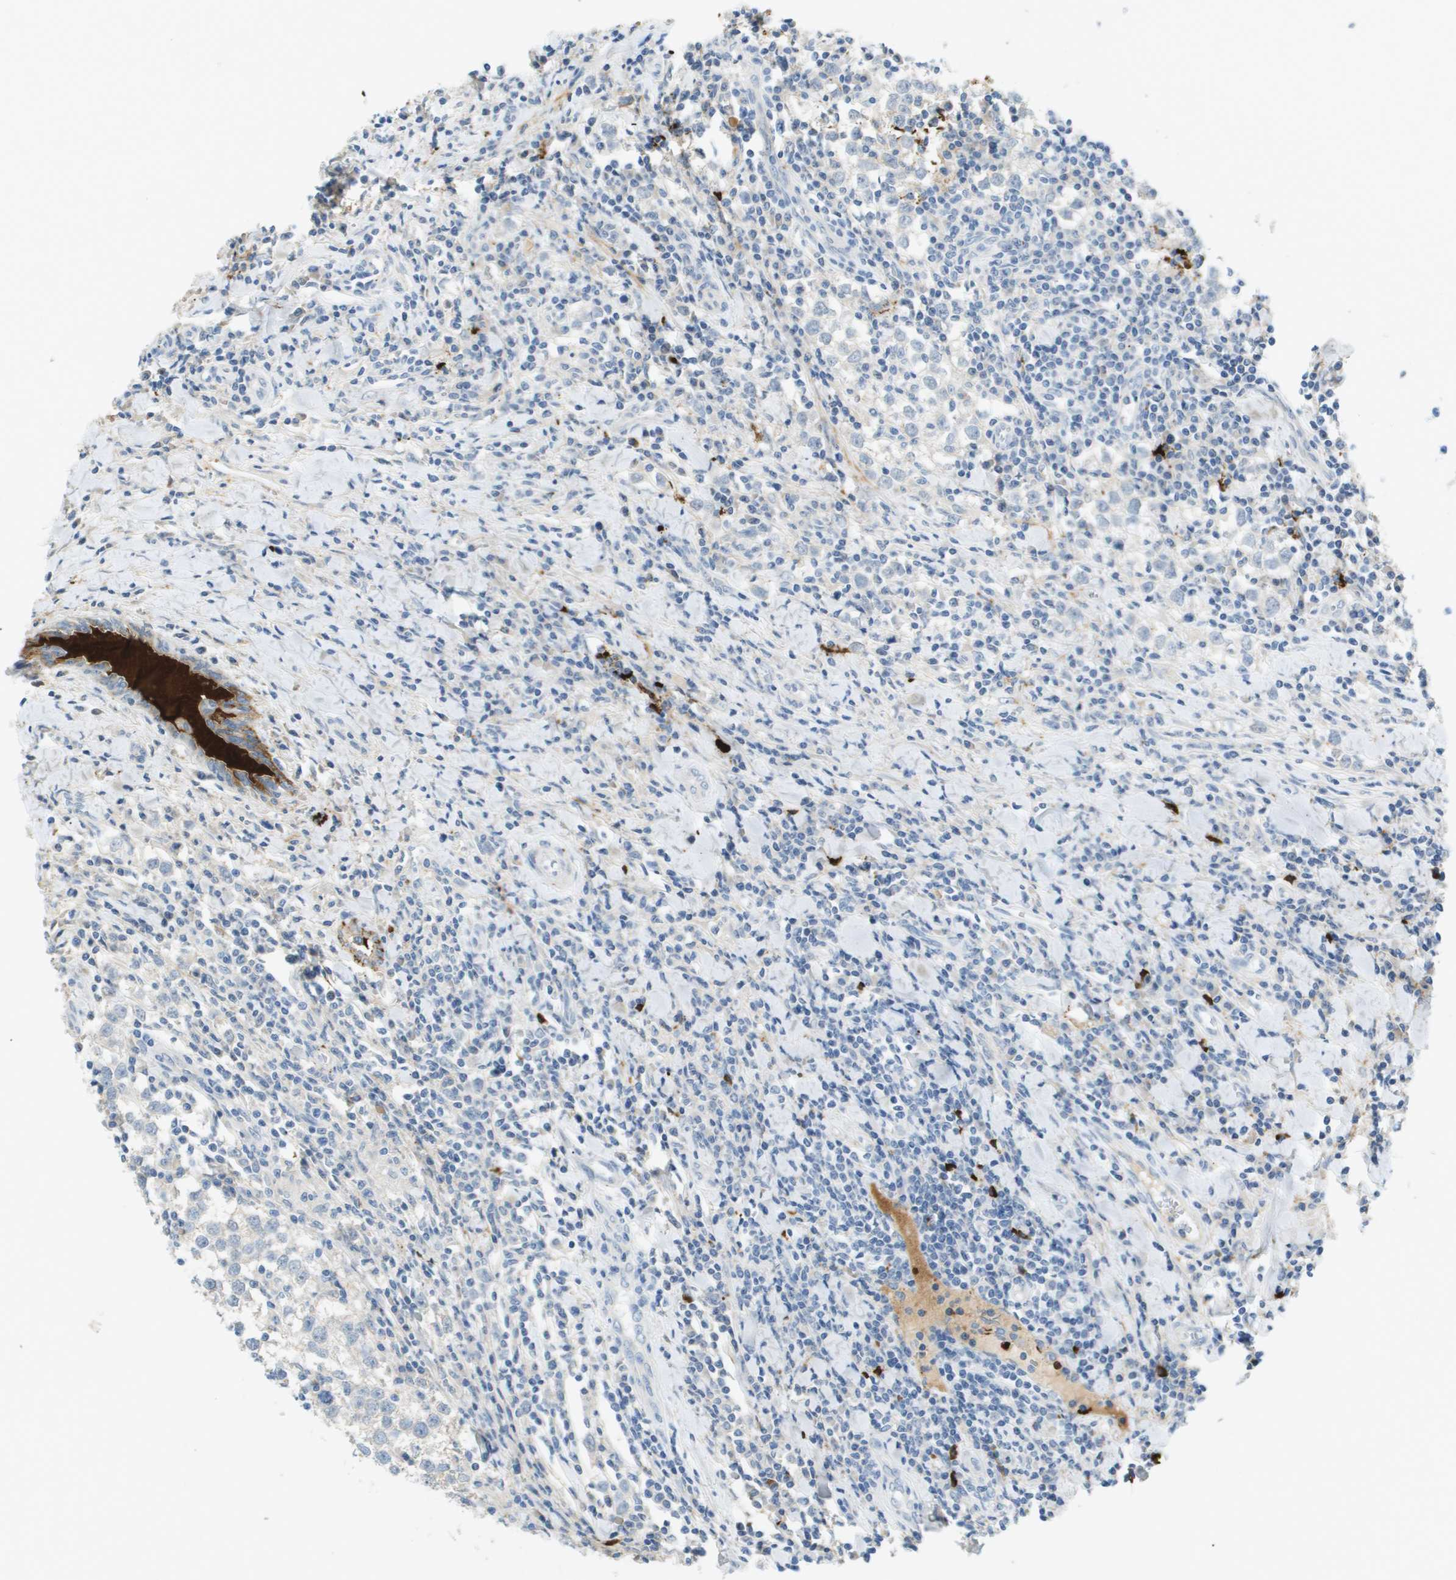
{"staining": {"intensity": "negative", "quantity": "none", "location": "none"}, "tissue": "testis cancer", "cell_type": "Tumor cells", "image_type": "cancer", "snomed": [{"axis": "morphology", "description": "Seminoma, NOS"}, {"axis": "morphology", "description": "Carcinoma, Embryonal, NOS"}, {"axis": "topography", "description": "Testis"}], "caption": "This is a photomicrograph of IHC staining of embryonal carcinoma (testis), which shows no expression in tumor cells.", "gene": "VTN", "patient": {"sex": "male", "age": 36}}